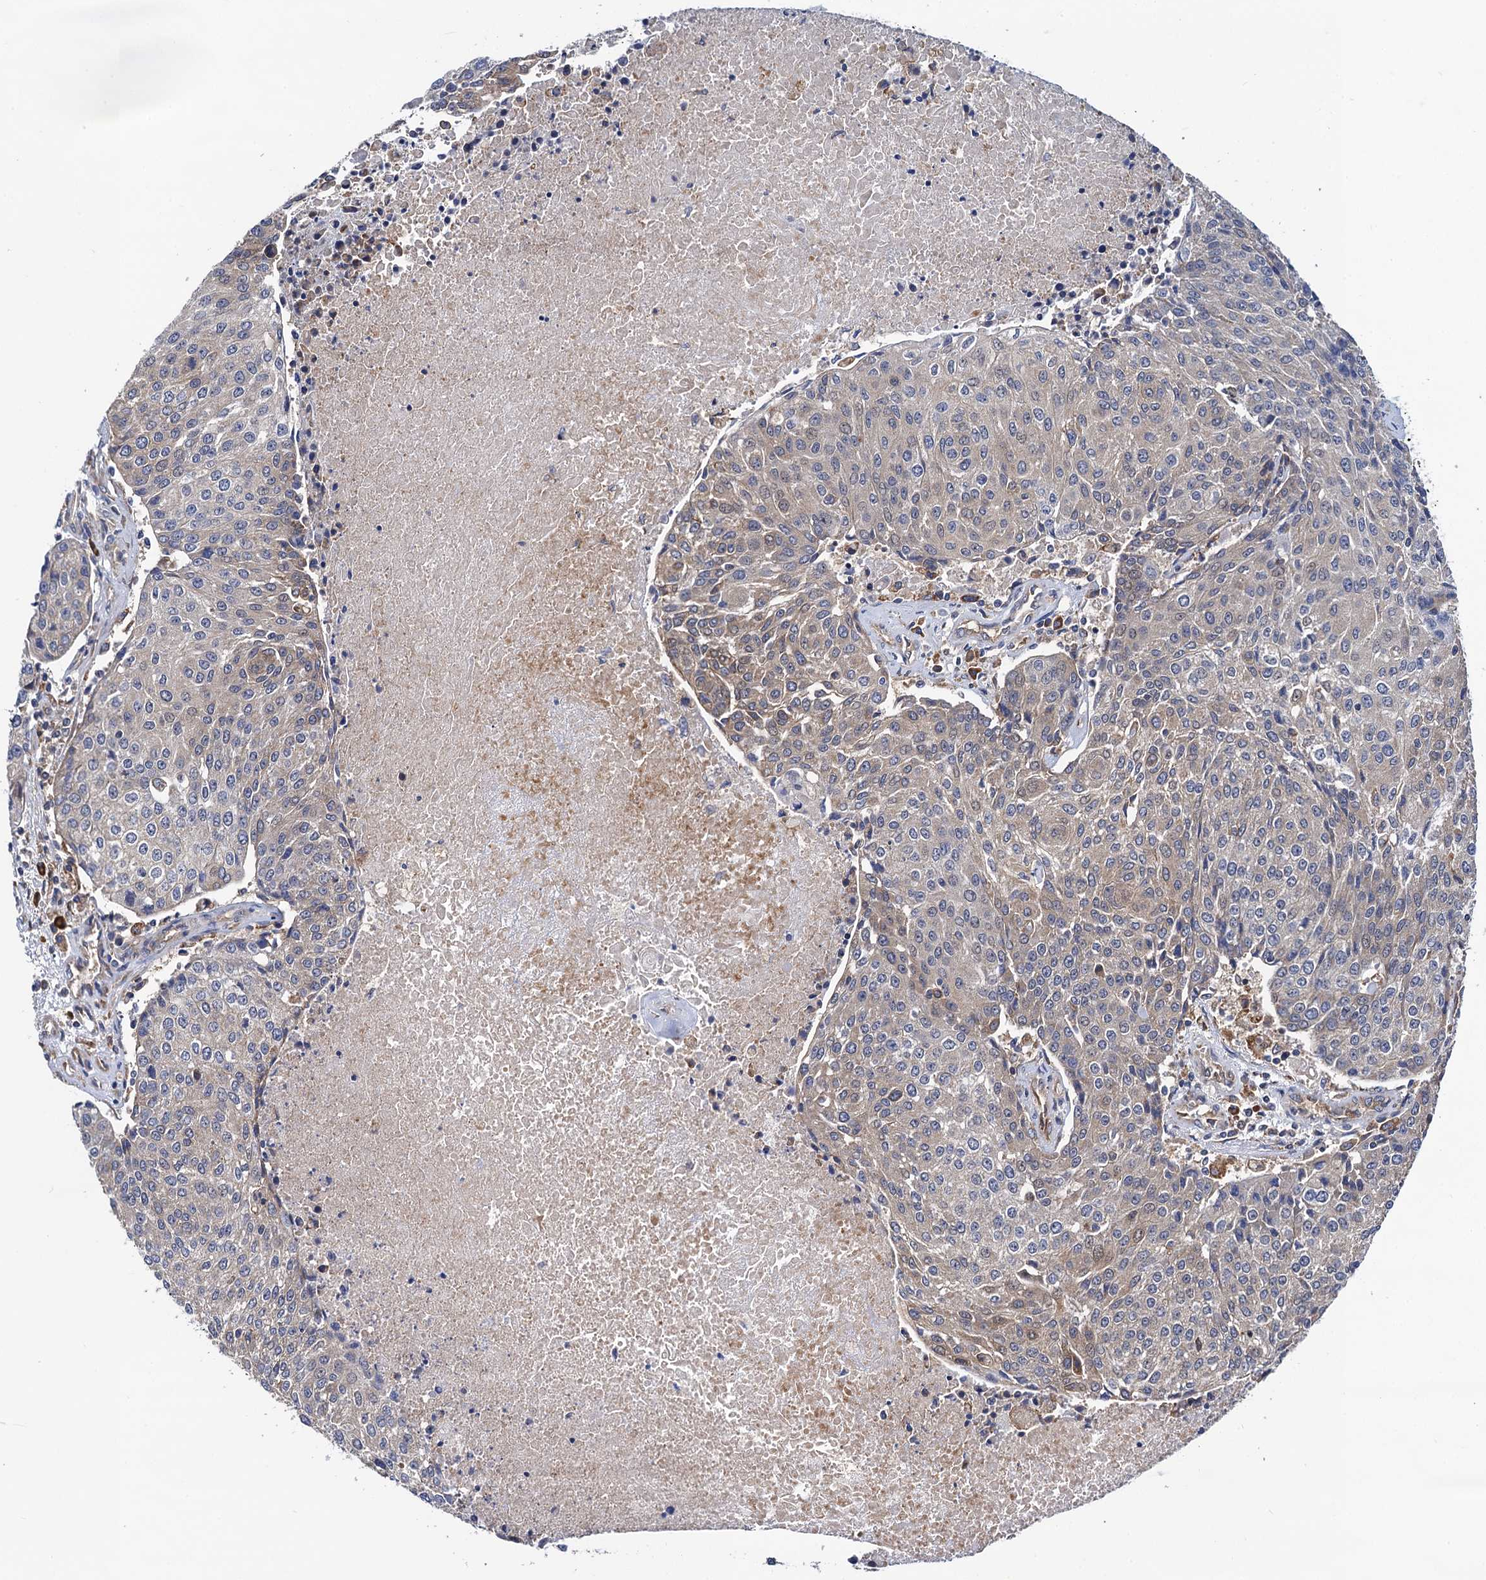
{"staining": {"intensity": "weak", "quantity": "<25%", "location": "cytoplasmic/membranous"}, "tissue": "urothelial cancer", "cell_type": "Tumor cells", "image_type": "cancer", "snomed": [{"axis": "morphology", "description": "Urothelial carcinoma, High grade"}, {"axis": "topography", "description": "Urinary bladder"}], "caption": "There is no significant positivity in tumor cells of high-grade urothelial carcinoma.", "gene": "PGLS", "patient": {"sex": "female", "age": 85}}